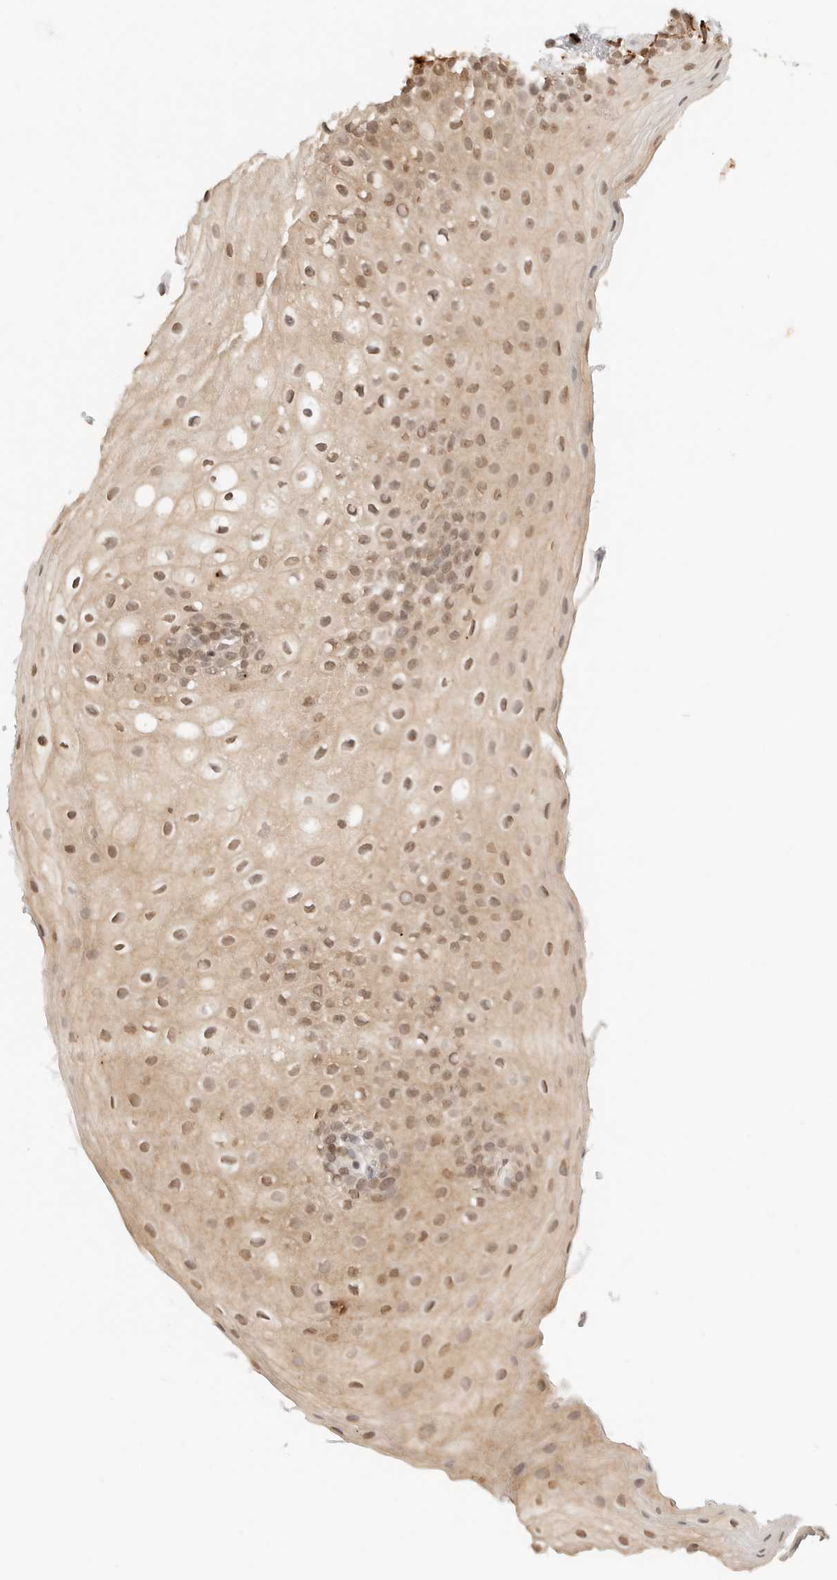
{"staining": {"intensity": "moderate", "quantity": ">75%", "location": "cytoplasmic/membranous,nuclear"}, "tissue": "oral mucosa", "cell_type": "Squamous epithelial cells", "image_type": "normal", "snomed": [{"axis": "morphology", "description": "Normal tissue, NOS"}, {"axis": "topography", "description": "Oral tissue"}], "caption": "IHC micrograph of benign oral mucosa: human oral mucosa stained using immunohistochemistry demonstrates medium levels of moderate protein expression localized specifically in the cytoplasmic/membranous,nuclear of squamous epithelial cells, appearing as a cytoplasmic/membranous,nuclear brown color.", "gene": "GPR34", "patient": {"sex": "male", "age": 62}}